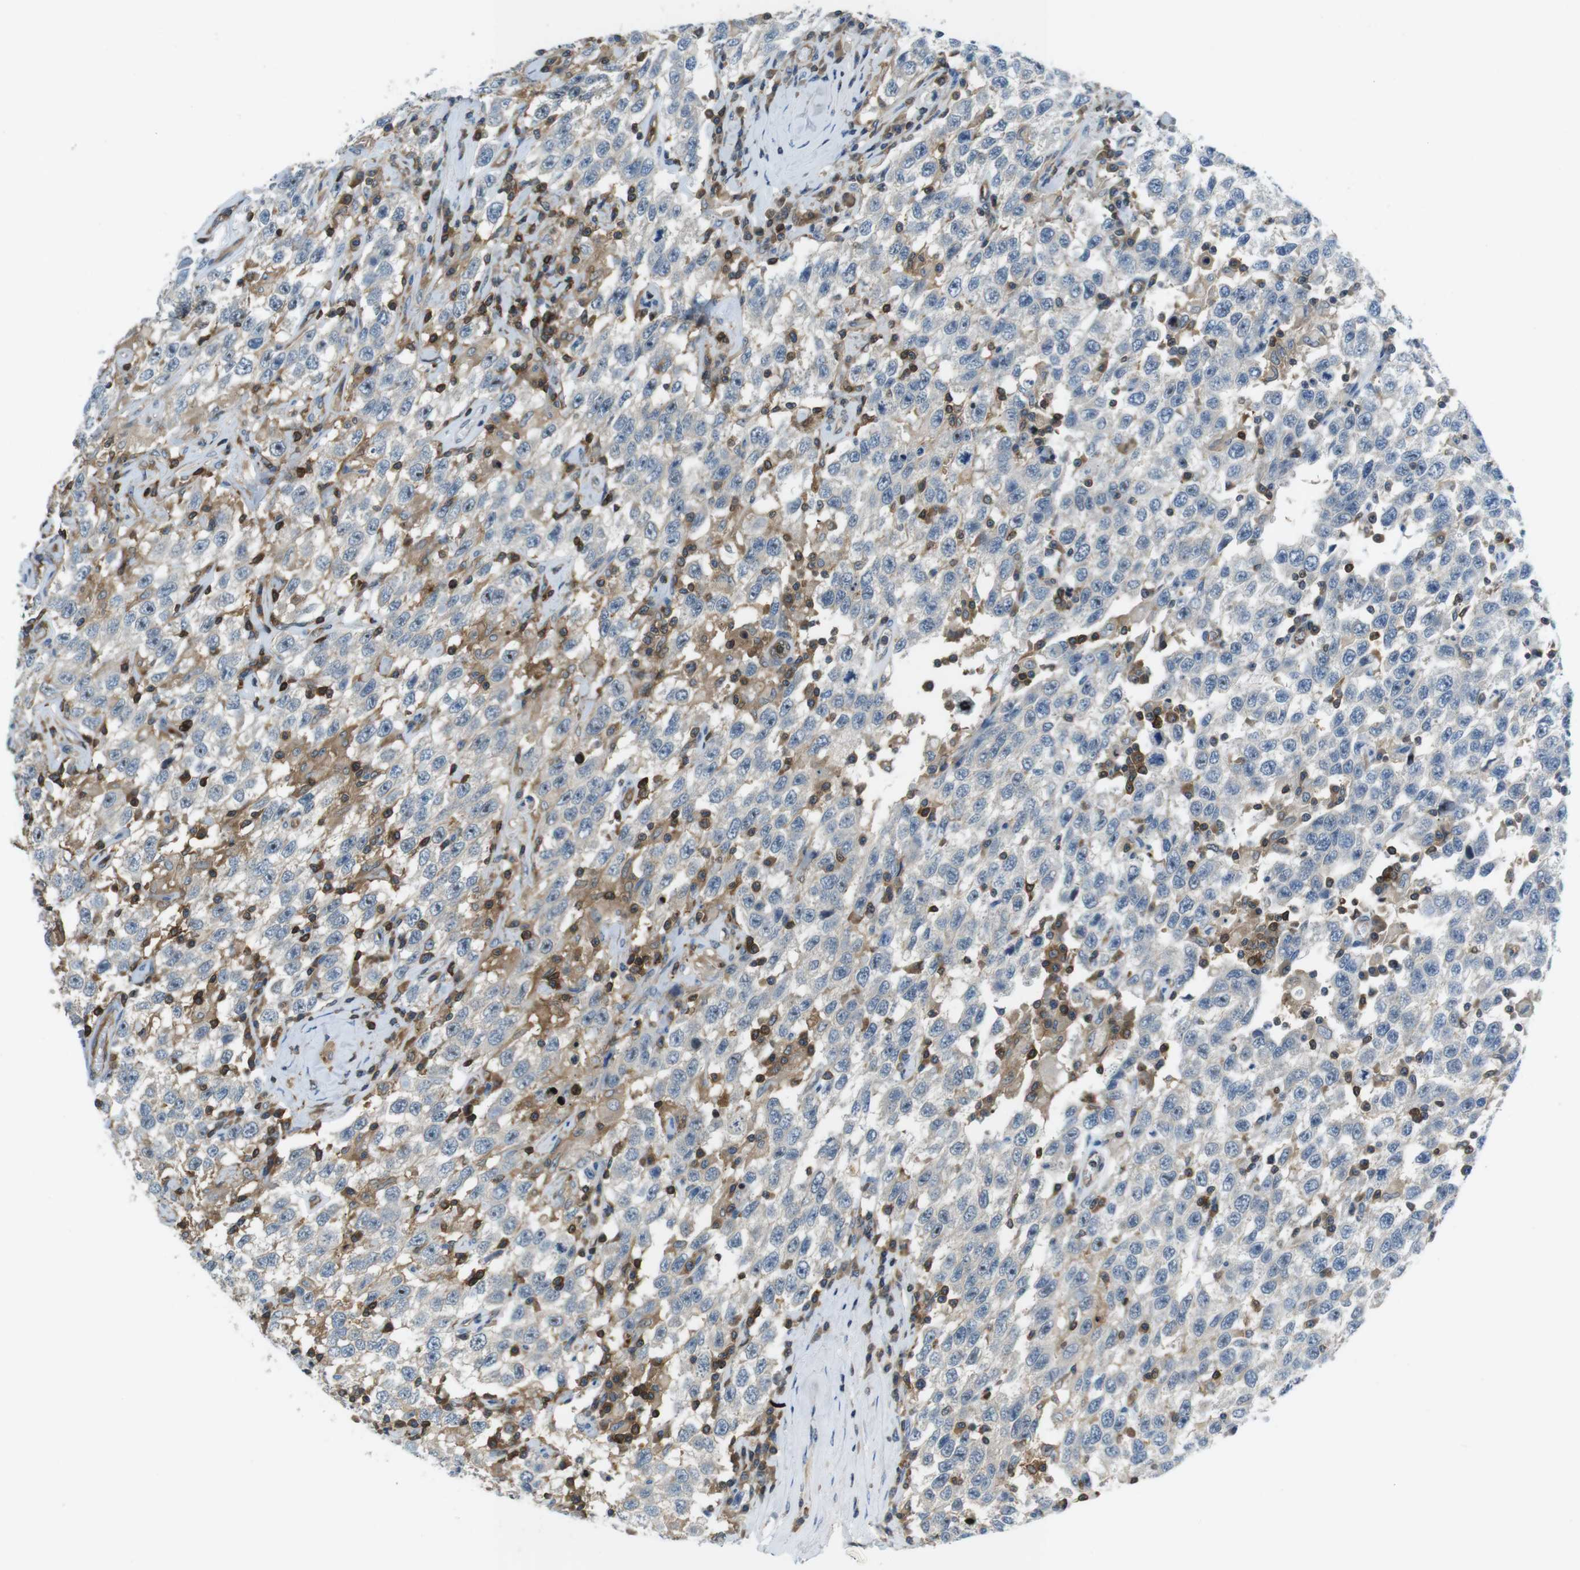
{"staining": {"intensity": "weak", "quantity": "<25%", "location": "cytoplasmic/membranous"}, "tissue": "testis cancer", "cell_type": "Tumor cells", "image_type": "cancer", "snomed": [{"axis": "morphology", "description": "Seminoma, NOS"}, {"axis": "topography", "description": "Testis"}], "caption": "Seminoma (testis) was stained to show a protein in brown. There is no significant positivity in tumor cells.", "gene": "TES", "patient": {"sex": "male", "age": 41}}